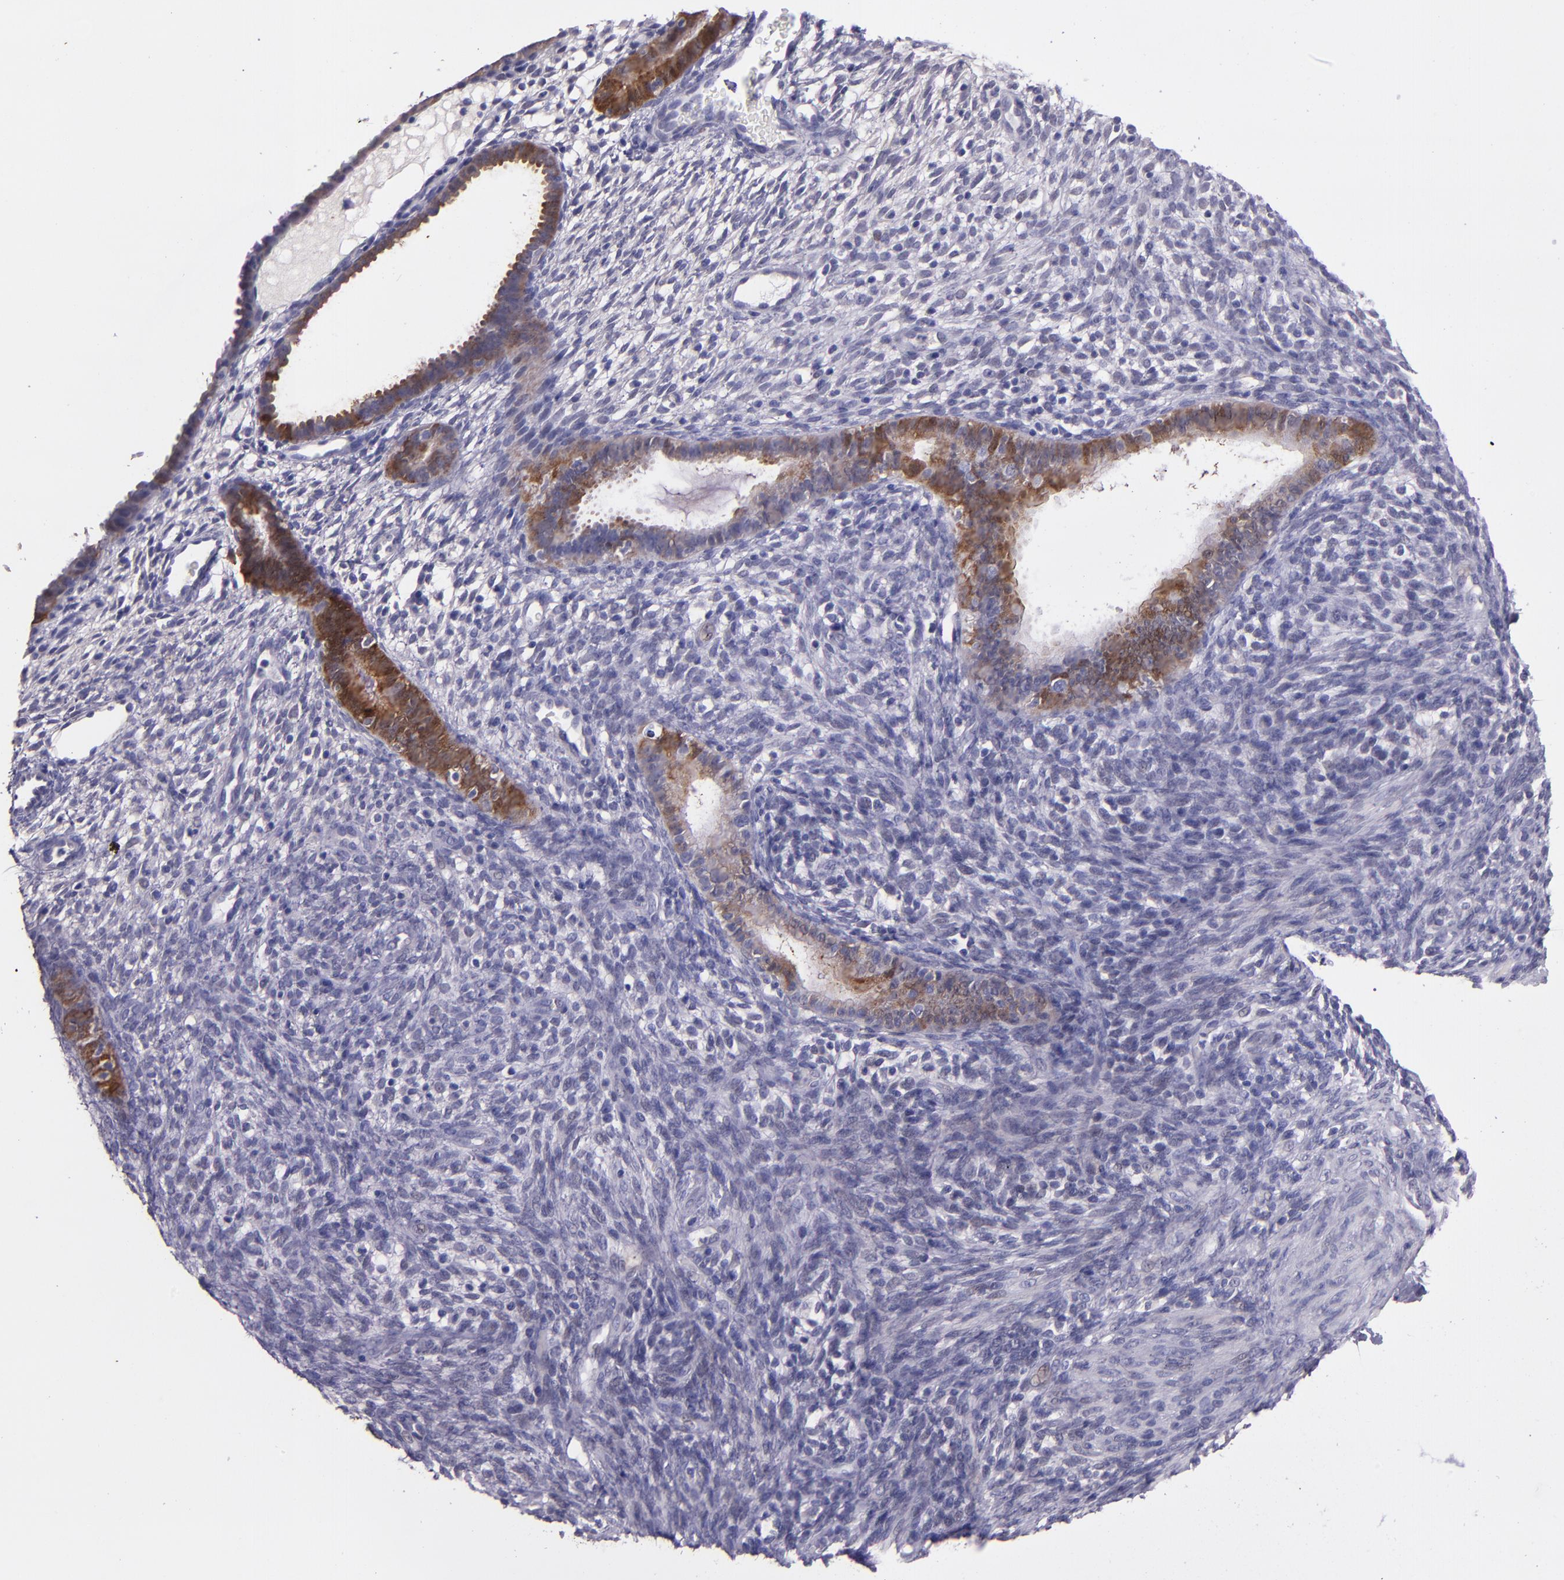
{"staining": {"intensity": "negative", "quantity": "none", "location": "none"}, "tissue": "endometrium", "cell_type": "Cells in endometrial stroma", "image_type": "normal", "snomed": [{"axis": "morphology", "description": "Normal tissue, NOS"}, {"axis": "topography", "description": "Endometrium"}], "caption": "Endometrium was stained to show a protein in brown. There is no significant positivity in cells in endometrial stroma. (Brightfield microscopy of DAB (3,3'-diaminobenzidine) immunohistochemistry (IHC) at high magnification).", "gene": "PAPPA", "patient": {"sex": "female", "age": 72}}